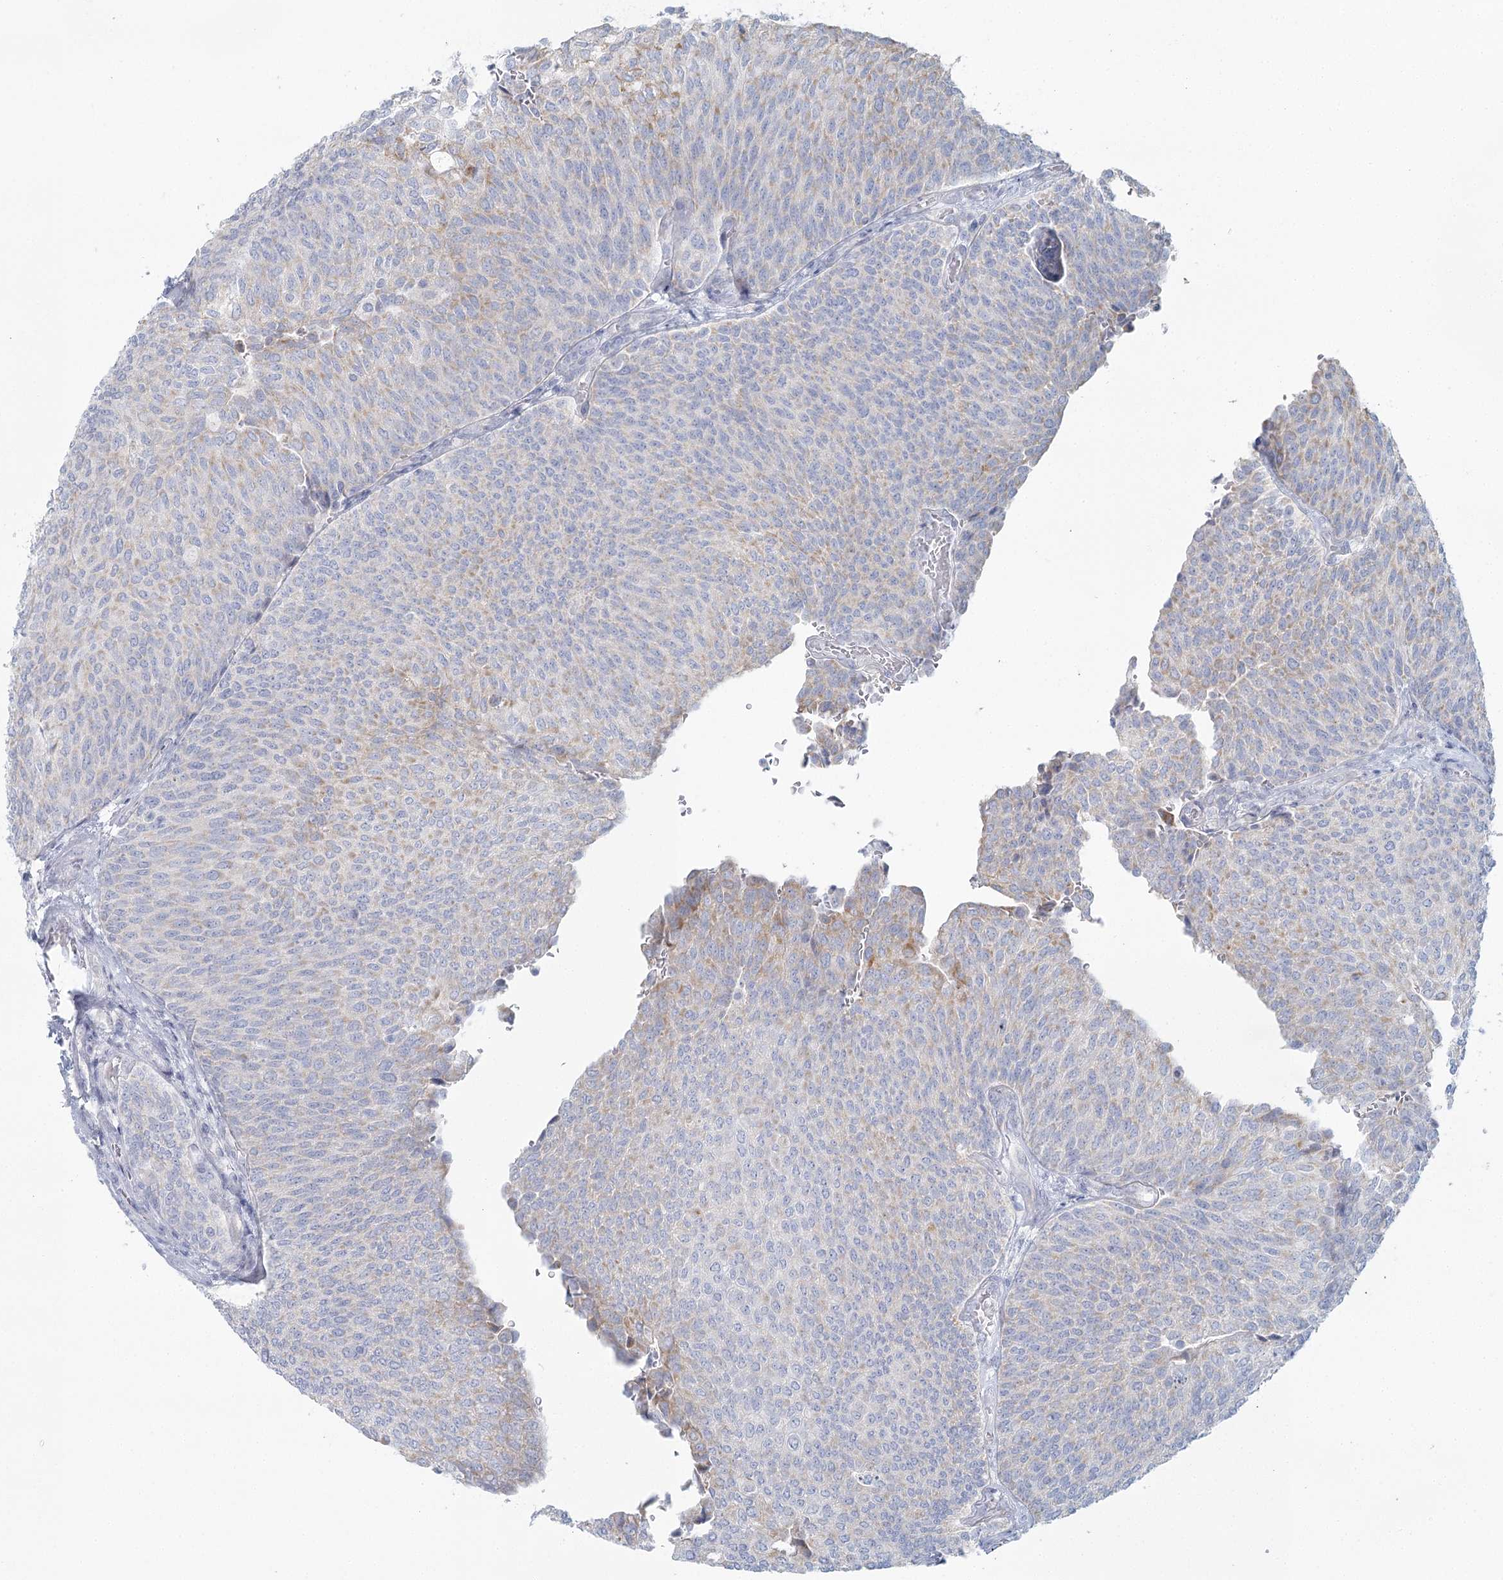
{"staining": {"intensity": "moderate", "quantity": "<25%", "location": "cytoplasmic/membranous"}, "tissue": "urothelial cancer", "cell_type": "Tumor cells", "image_type": "cancer", "snomed": [{"axis": "morphology", "description": "Urothelial carcinoma, Low grade"}, {"axis": "topography", "description": "Urinary bladder"}], "caption": "Human urothelial carcinoma (low-grade) stained with a brown dye shows moderate cytoplasmic/membranous positive staining in approximately <25% of tumor cells.", "gene": "BPHL", "patient": {"sex": "female", "age": 79}}